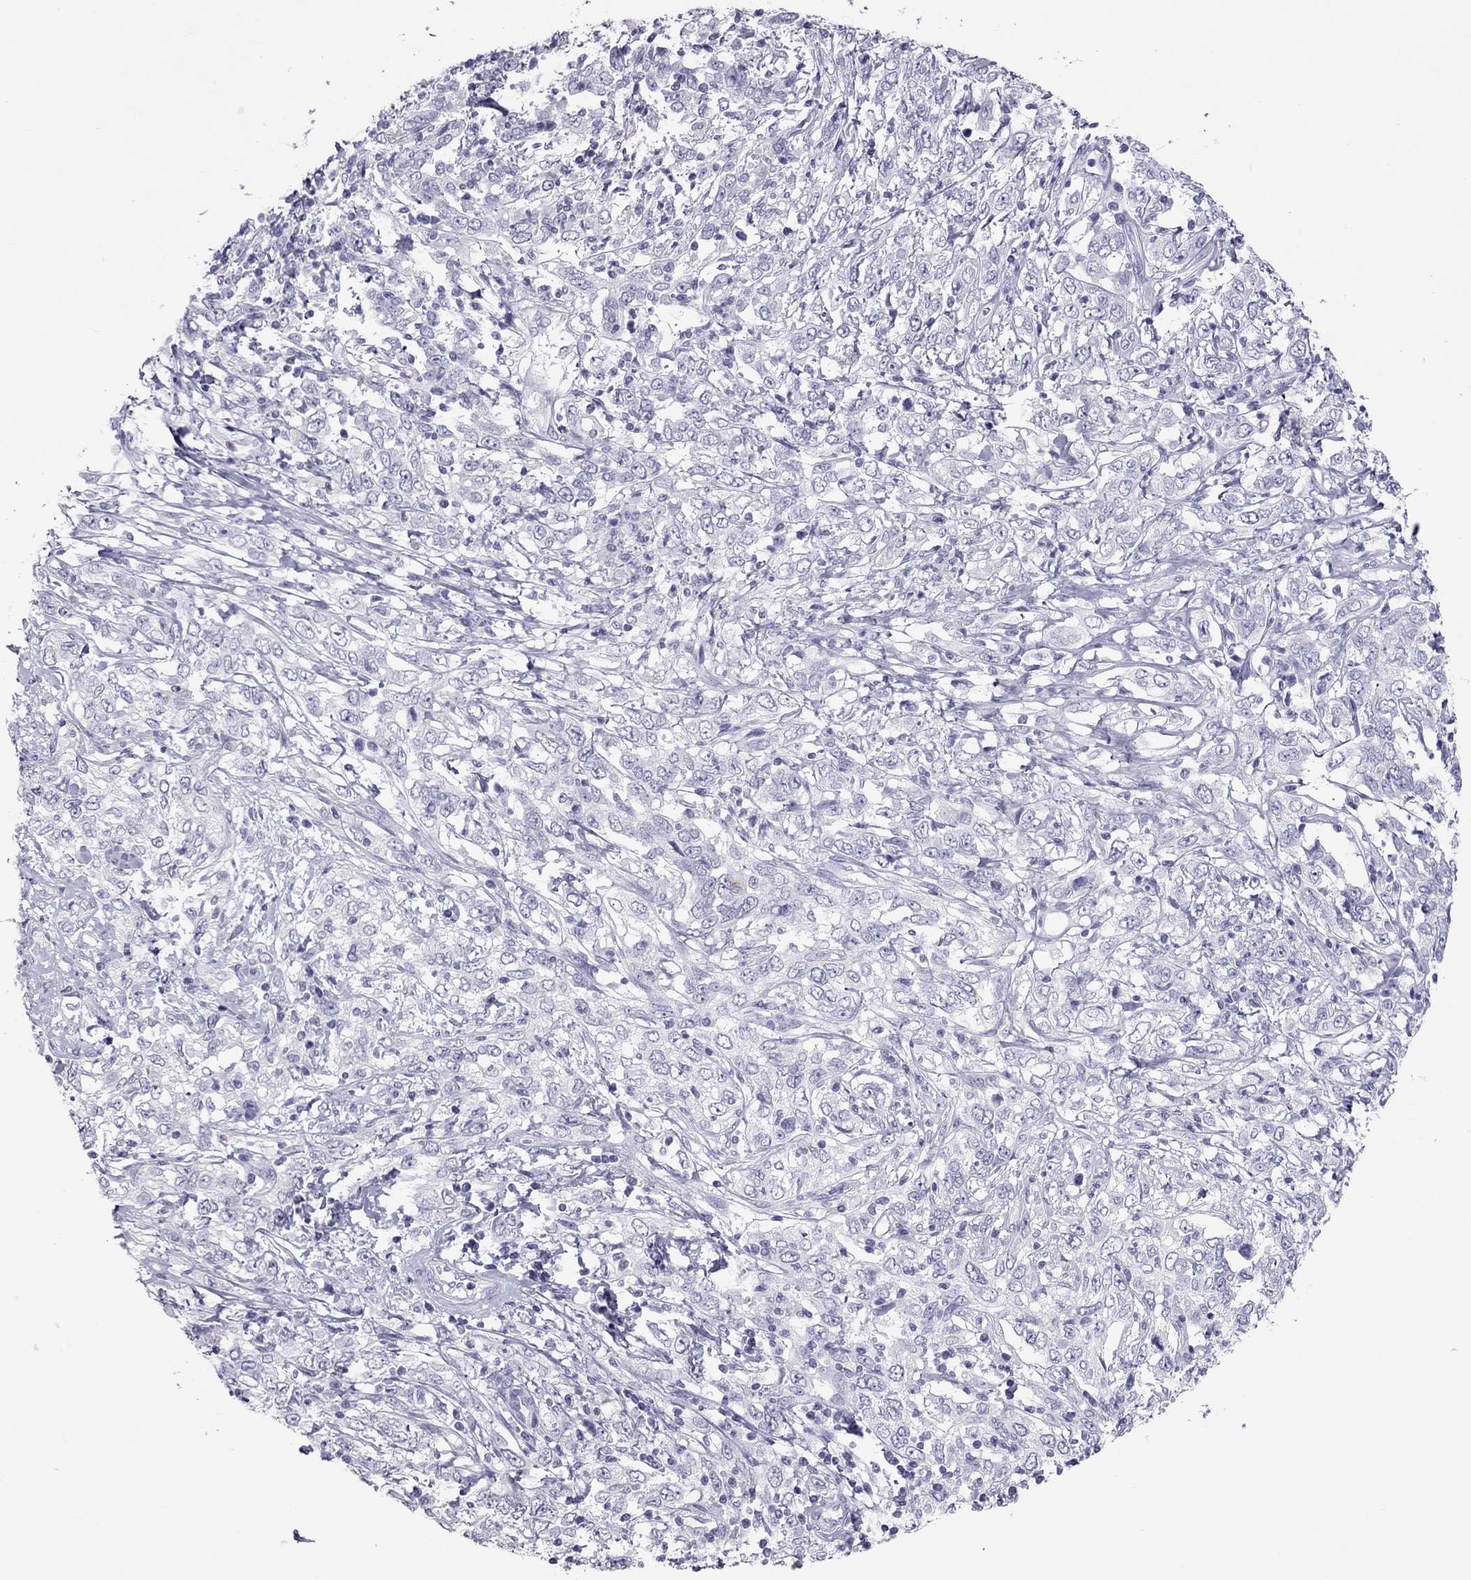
{"staining": {"intensity": "negative", "quantity": "none", "location": "none"}, "tissue": "cervical cancer", "cell_type": "Tumor cells", "image_type": "cancer", "snomed": [{"axis": "morphology", "description": "Adenocarcinoma, NOS"}, {"axis": "topography", "description": "Cervix"}], "caption": "Cervical cancer stained for a protein using IHC shows no expression tumor cells.", "gene": "TEX14", "patient": {"sex": "female", "age": 40}}